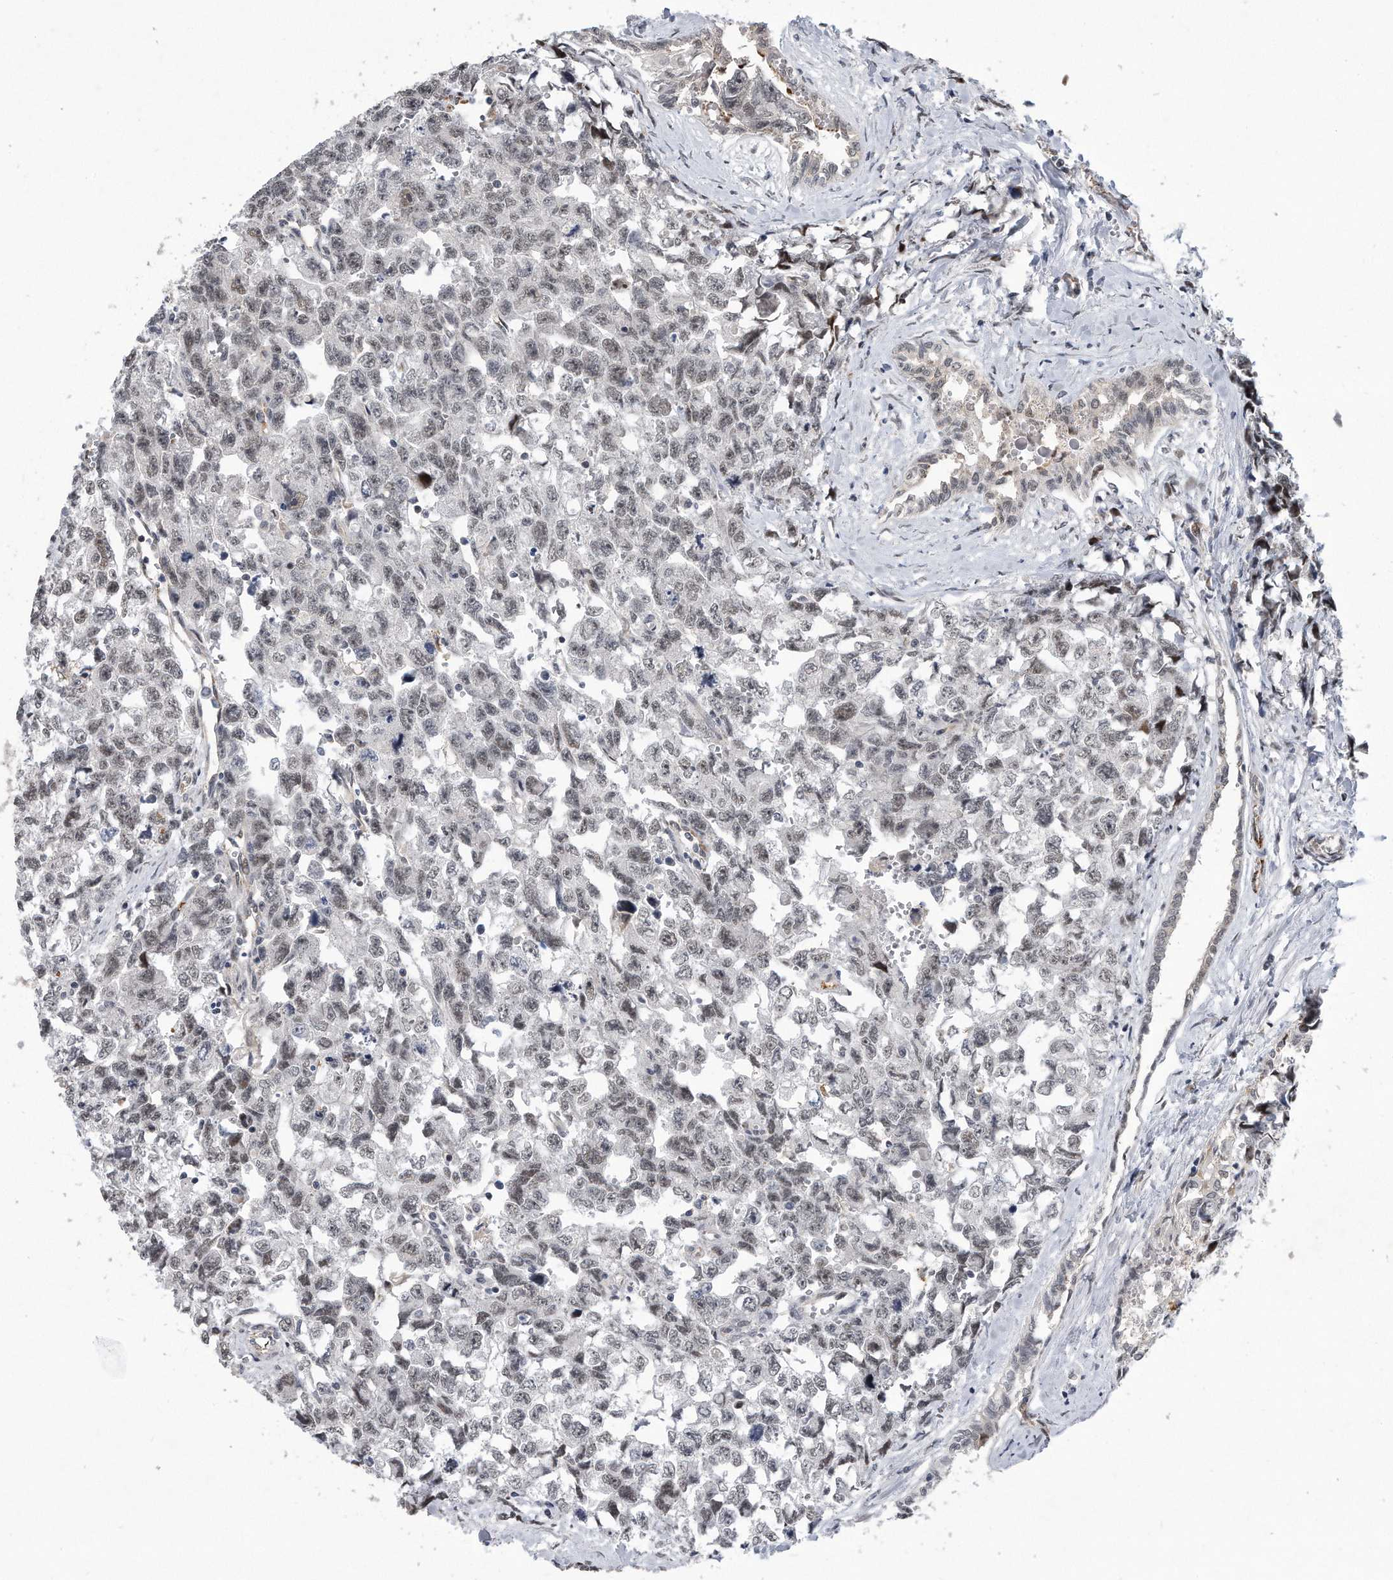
{"staining": {"intensity": "weak", "quantity": "<25%", "location": "nuclear"}, "tissue": "testis cancer", "cell_type": "Tumor cells", "image_type": "cancer", "snomed": [{"axis": "morphology", "description": "Carcinoma, Embryonal, NOS"}, {"axis": "topography", "description": "Testis"}], "caption": "The micrograph demonstrates no staining of tumor cells in testis cancer. (DAB immunohistochemistry (IHC) with hematoxylin counter stain).", "gene": "PGBD2", "patient": {"sex": "male", "age": 31}}